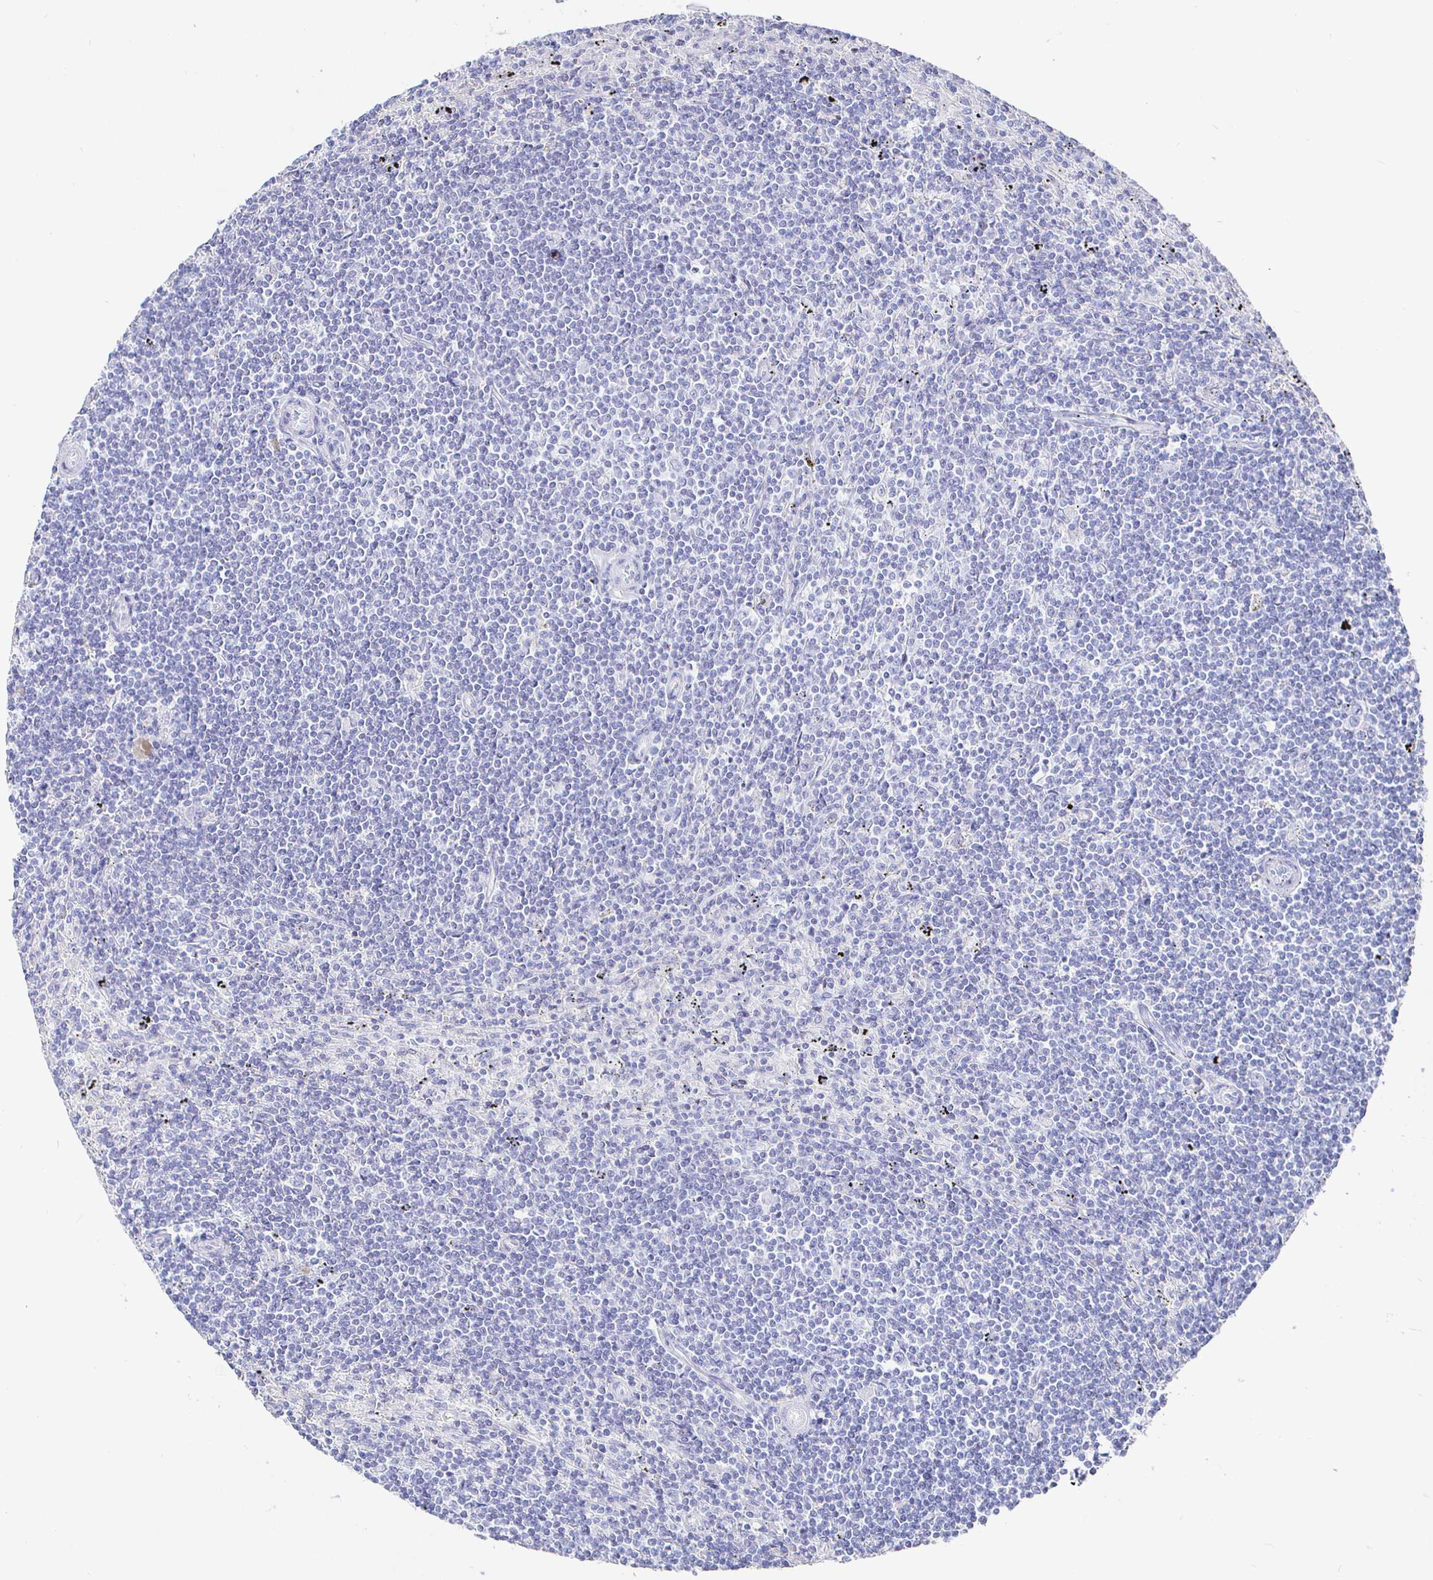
{"staining": {"intensity": "negative", "quantity": "none", "location": "none"}, "tissue": "lymphoma", "cell_type": "Tumor cells", "image_type": "cancer", "snomed": [{"axis": "morphology", "description": "Malignant lymphoma, non-Hodgkin's type, Low grade"}, {"axis": "topography", "description": "Spleen"}], "caption": "DAB (3,3'-diaminobenzidine) immunohistochemical staining of human lymphoma exhibits no significant staining in tumor cells. Nuclei are stained in blue.", "gene": "CLCA1", "patient": {"sex": "male", "age": 76}}